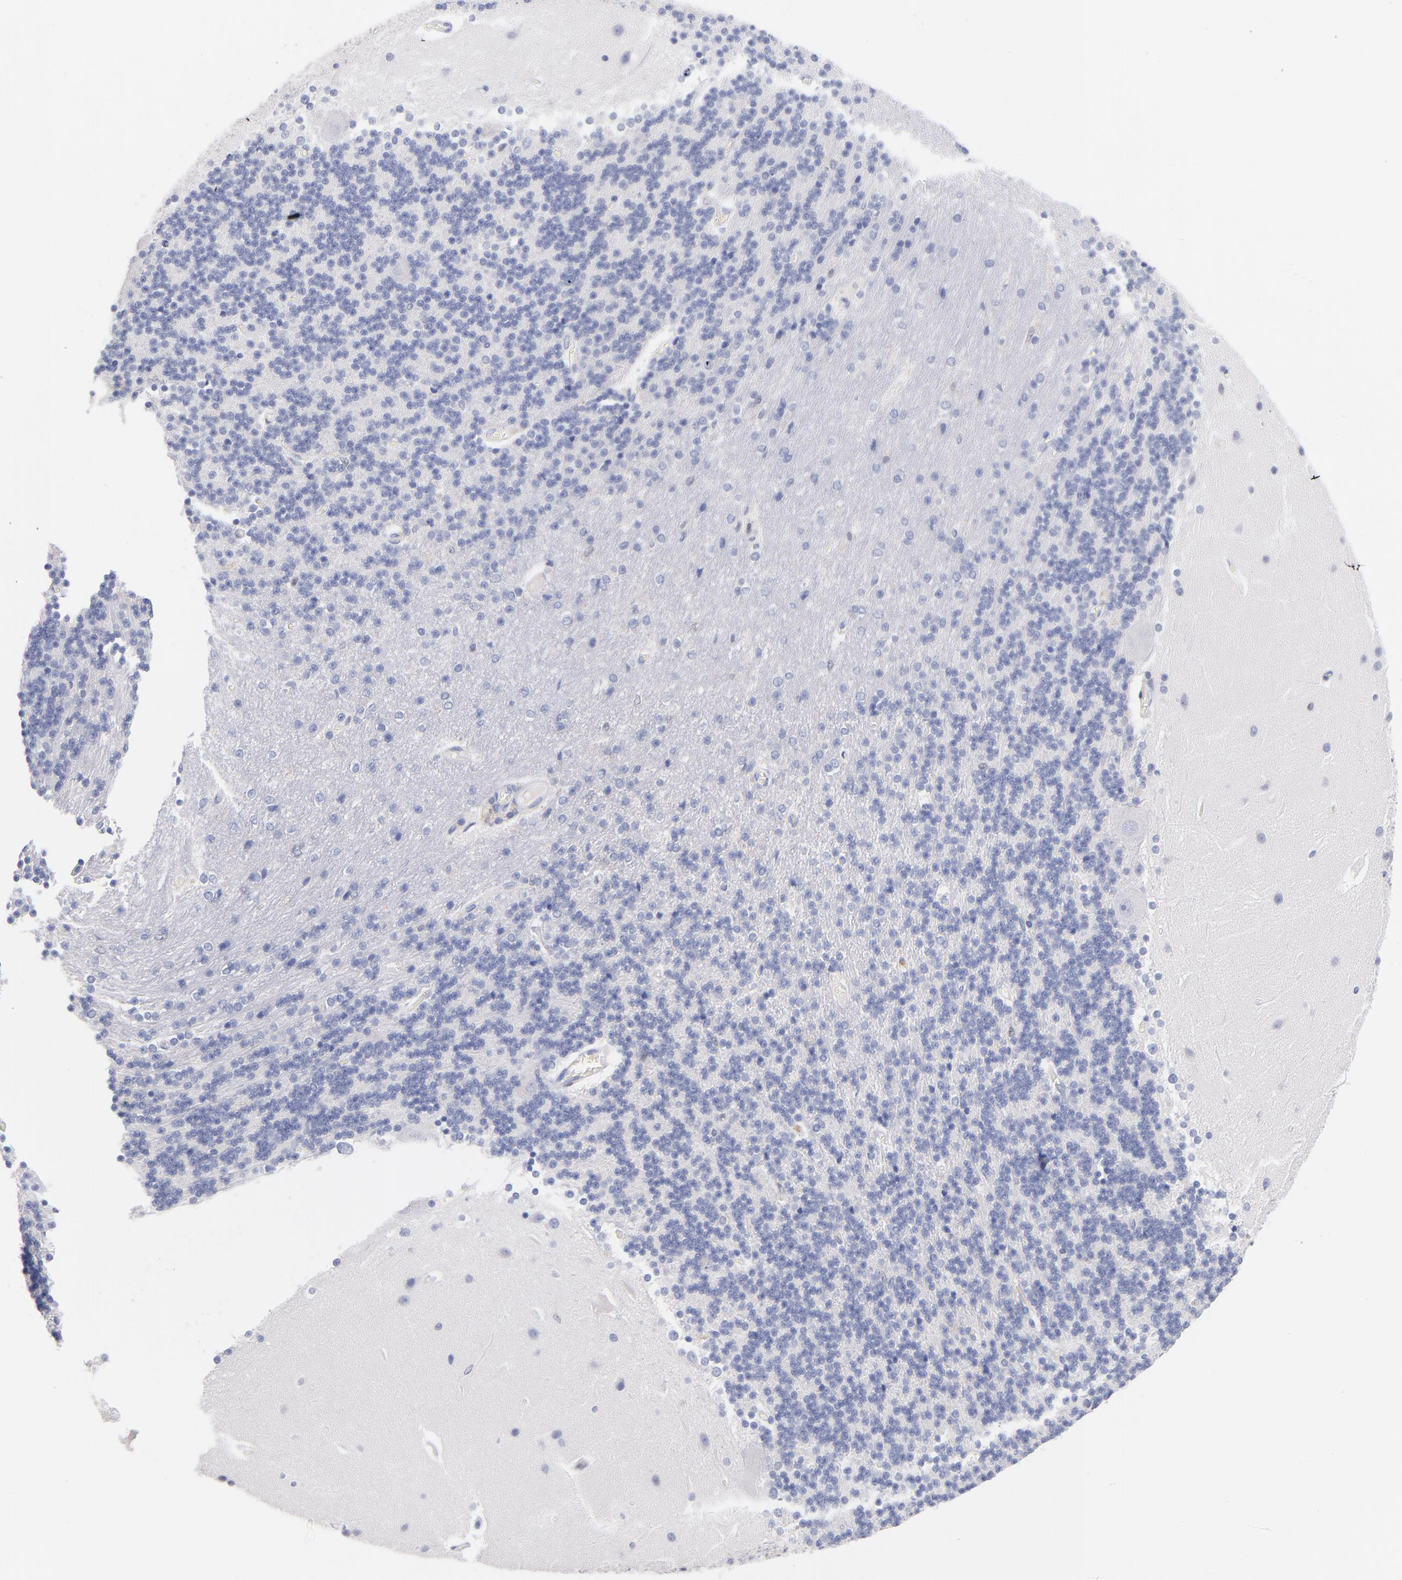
{"staining": {"intensity": "weak", "quantity": "<25%", "location": "cytoplasmic/membranous"}, "tissue": "cerebellum", "cell_type": "Cells in granular layer", "image_type": "normal", "snomed": [{"axis": "morphology", "description": "Normal tissue, NOS"}, {"axis": "topography", "description": "Cerebellum"}], "caption": "The IHC micrograph has no significant positivity in cells in granular layer of cerebellum.", "gene": "BID", "patient": {"sex": "female", "age": 54}}